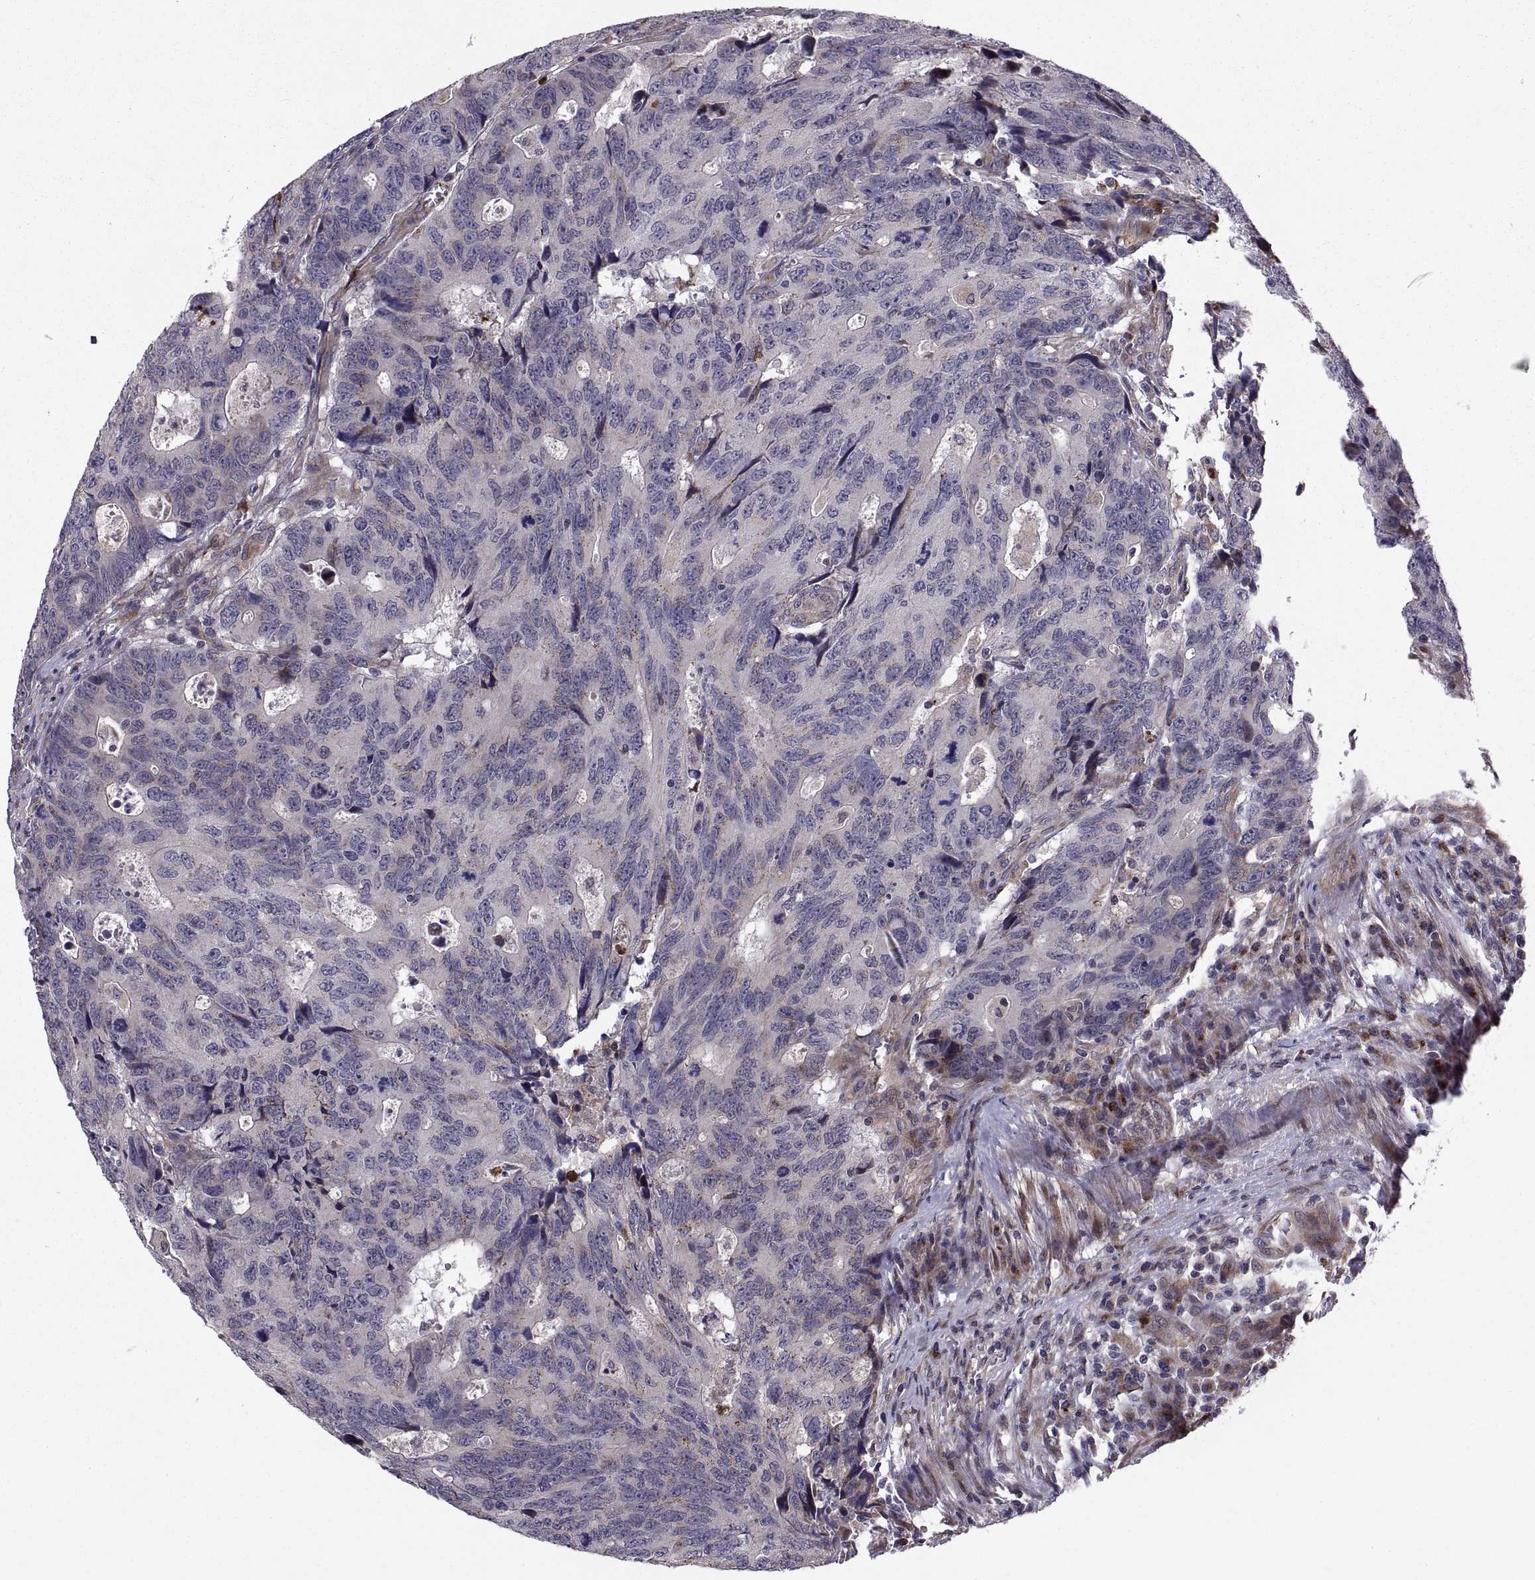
{"staining": {"intensity": "negative", "quantity": "none", "location": "none"}, "tissue": "colorectal cancer", "cell_type": "Tumor cells", "image_type": "cancer", "snomed": [{"axis": "morphology", "description": "Adenocarcinoma, NOS"}, {"axis": "topography", "description": "Colon"}], "caption": "The image displays no staining of tumor cells in colorectal cancer (adenocarcinoma). (Stains: DAB immunohistochemistry (IHC) with hematoxylin counter stain, Microscopy: brightfield microscopy at high magnification).", "gene": "TESC", "patient": {"sex": "female", "age": 77}}